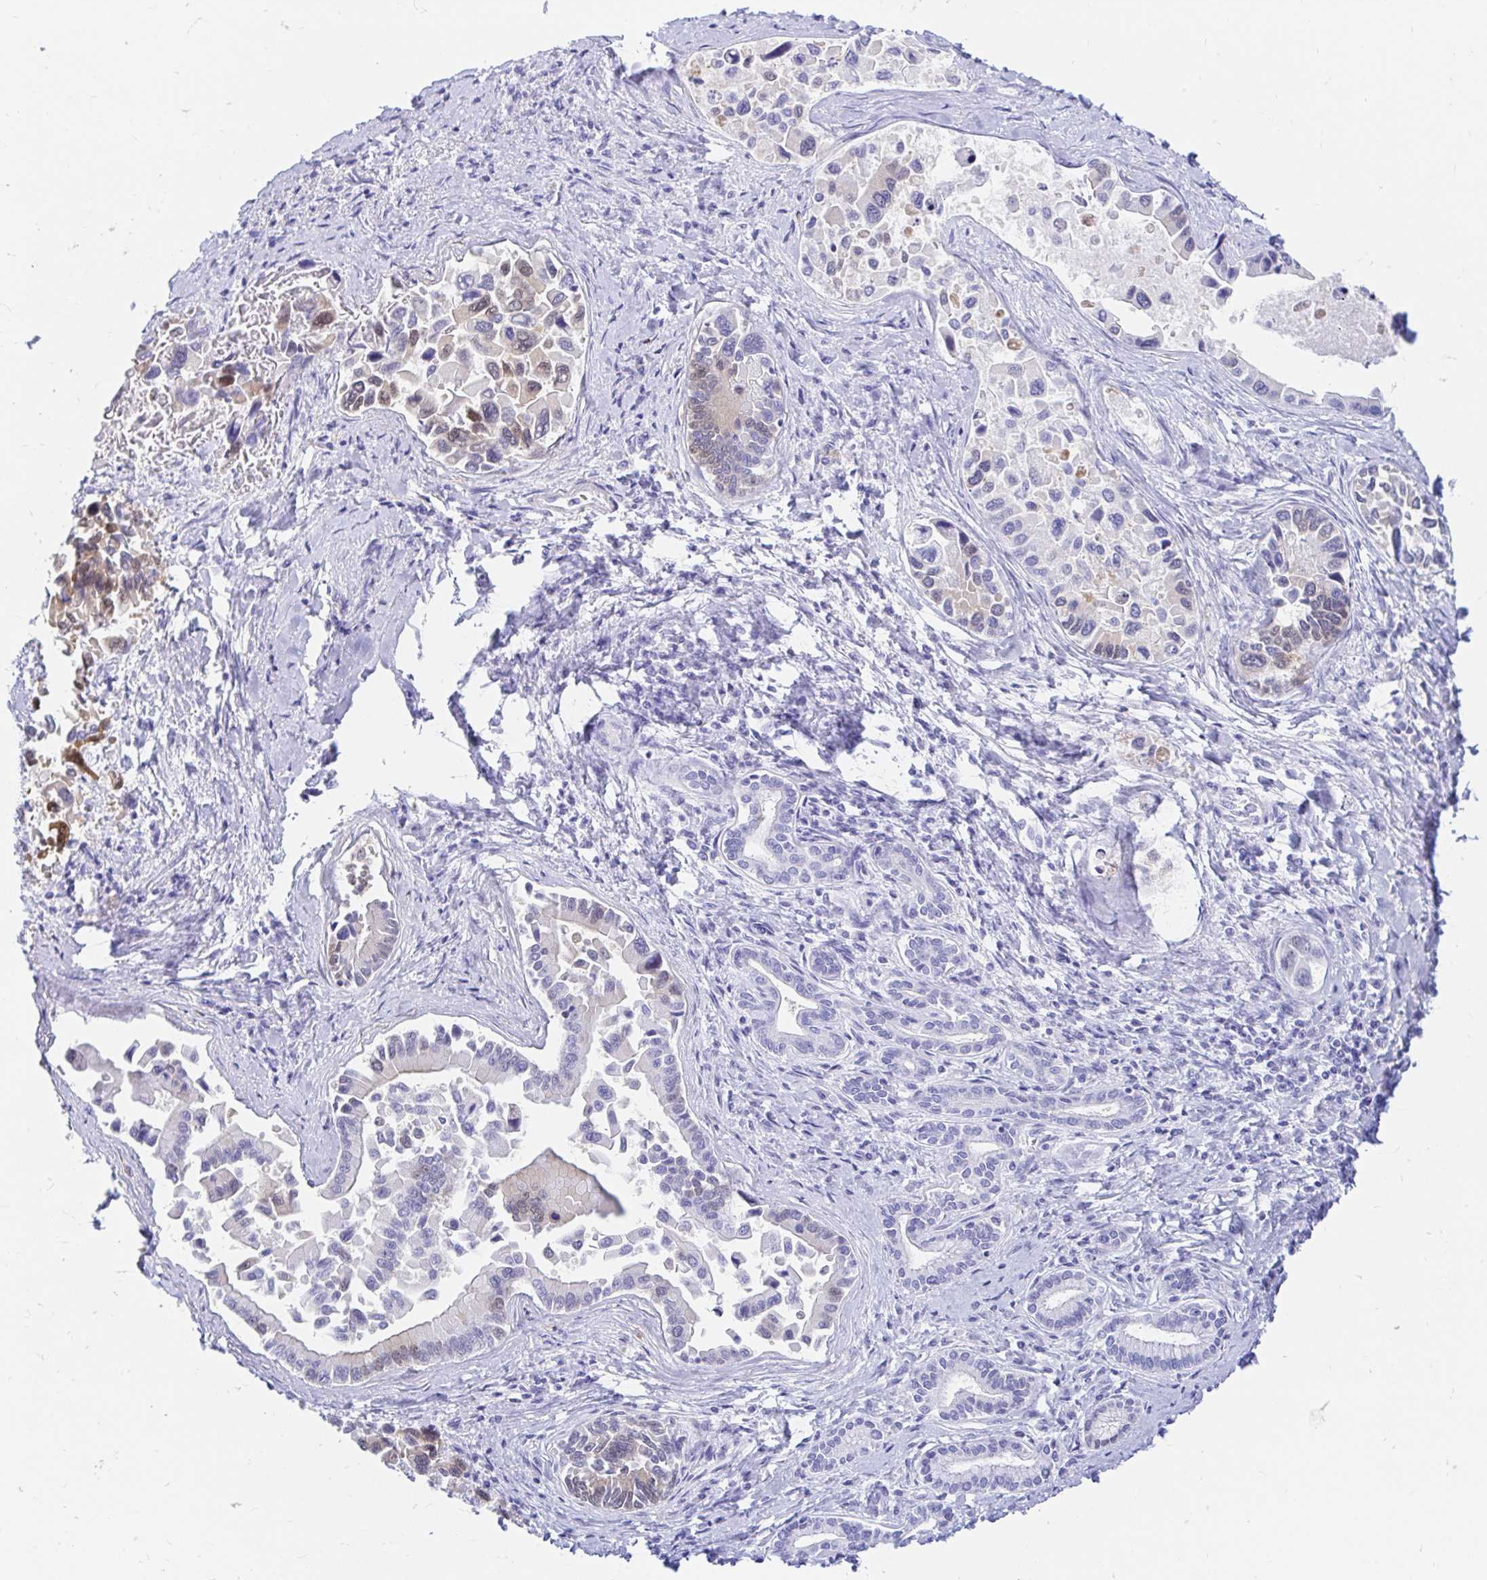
{"staining": {"intensity": "negative", "quantity": "none", "location": "none"}, "tissue": "liver cancer", "cell_type": "Tumor cells", "image_type": "cancer", "snomed": [{"axis": "morphology", "description": "Cholangiocarcinoma"}, {"axis": "topography", "description": "Liver"}], "caption": "This is an IHC image of liver cancer. There is no positivity in tumor cells.", "gene": "PPP1R1B", "patient": {"sex": "male", "age": 66}}